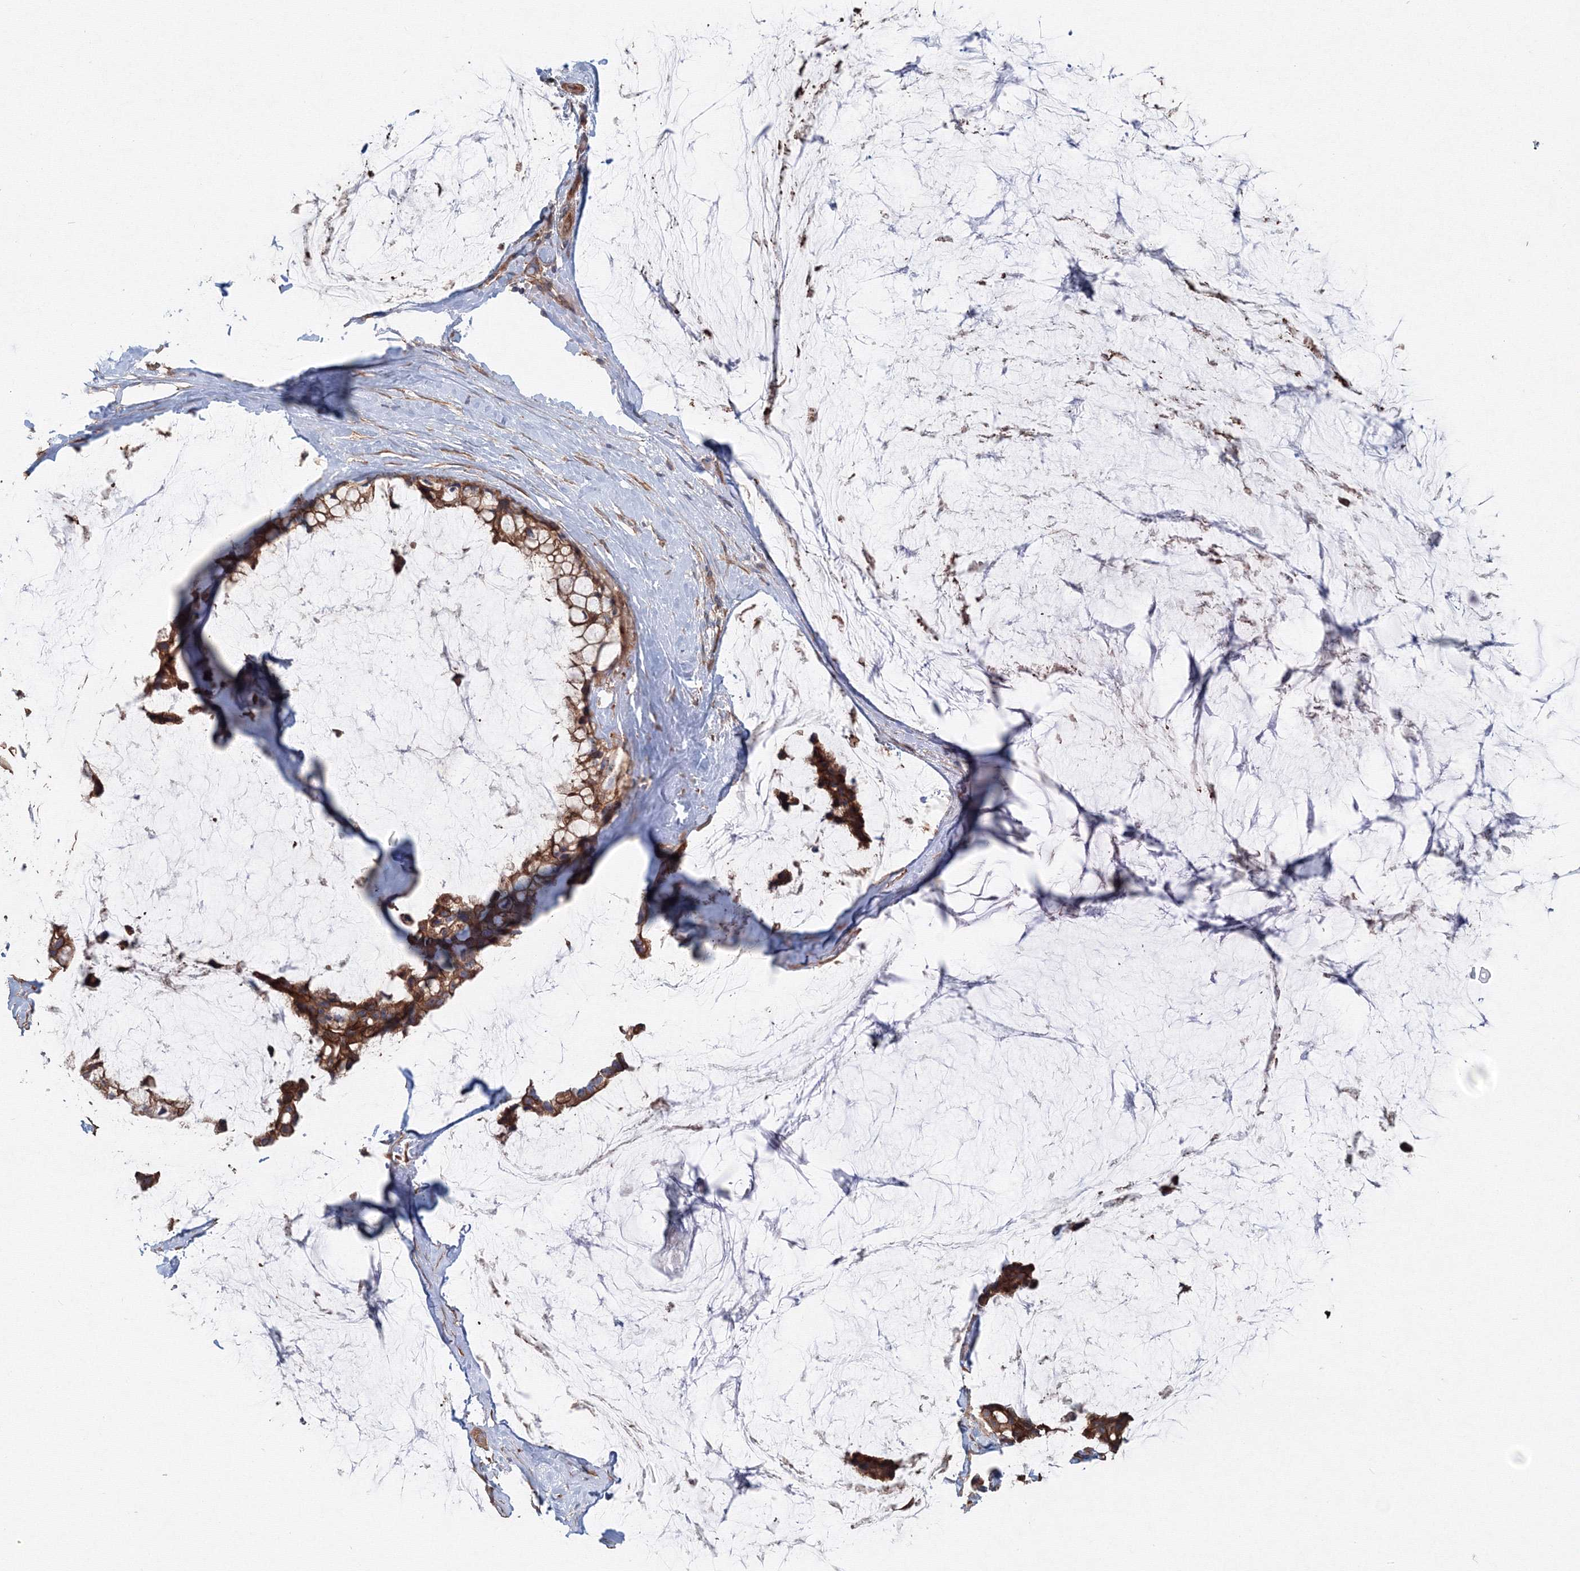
{"staining": {"intensity": "moderate", "quantity": ">75%", "location": "cytoplasmic/membranous"}, "tissue": "ovarian cancer", "cell_type": "Tumor cells", "image_type": "cancer", "snomed": [{"axis": "morphology", "description": "Cystadenocarcinoma, mucinous, NOS"}, {"axis": "topography", "description": "Ovary"}], "caption": "Immunohistochemistry (IHC) staining of ovarian mucinous cystadenocarcinoma, which demonstrates medium levels of moderate cytoplasmic/membranous staining in about >75% of tumor cells indicating moderate cytoplasmic/membranous protein expression. The staining was performed using DAB (brown) for protein detection and nuclei were counterstained in hematoxylin (blue).", "gene": "EXOC1", "patient": {"sex": "female", "age": 39}}